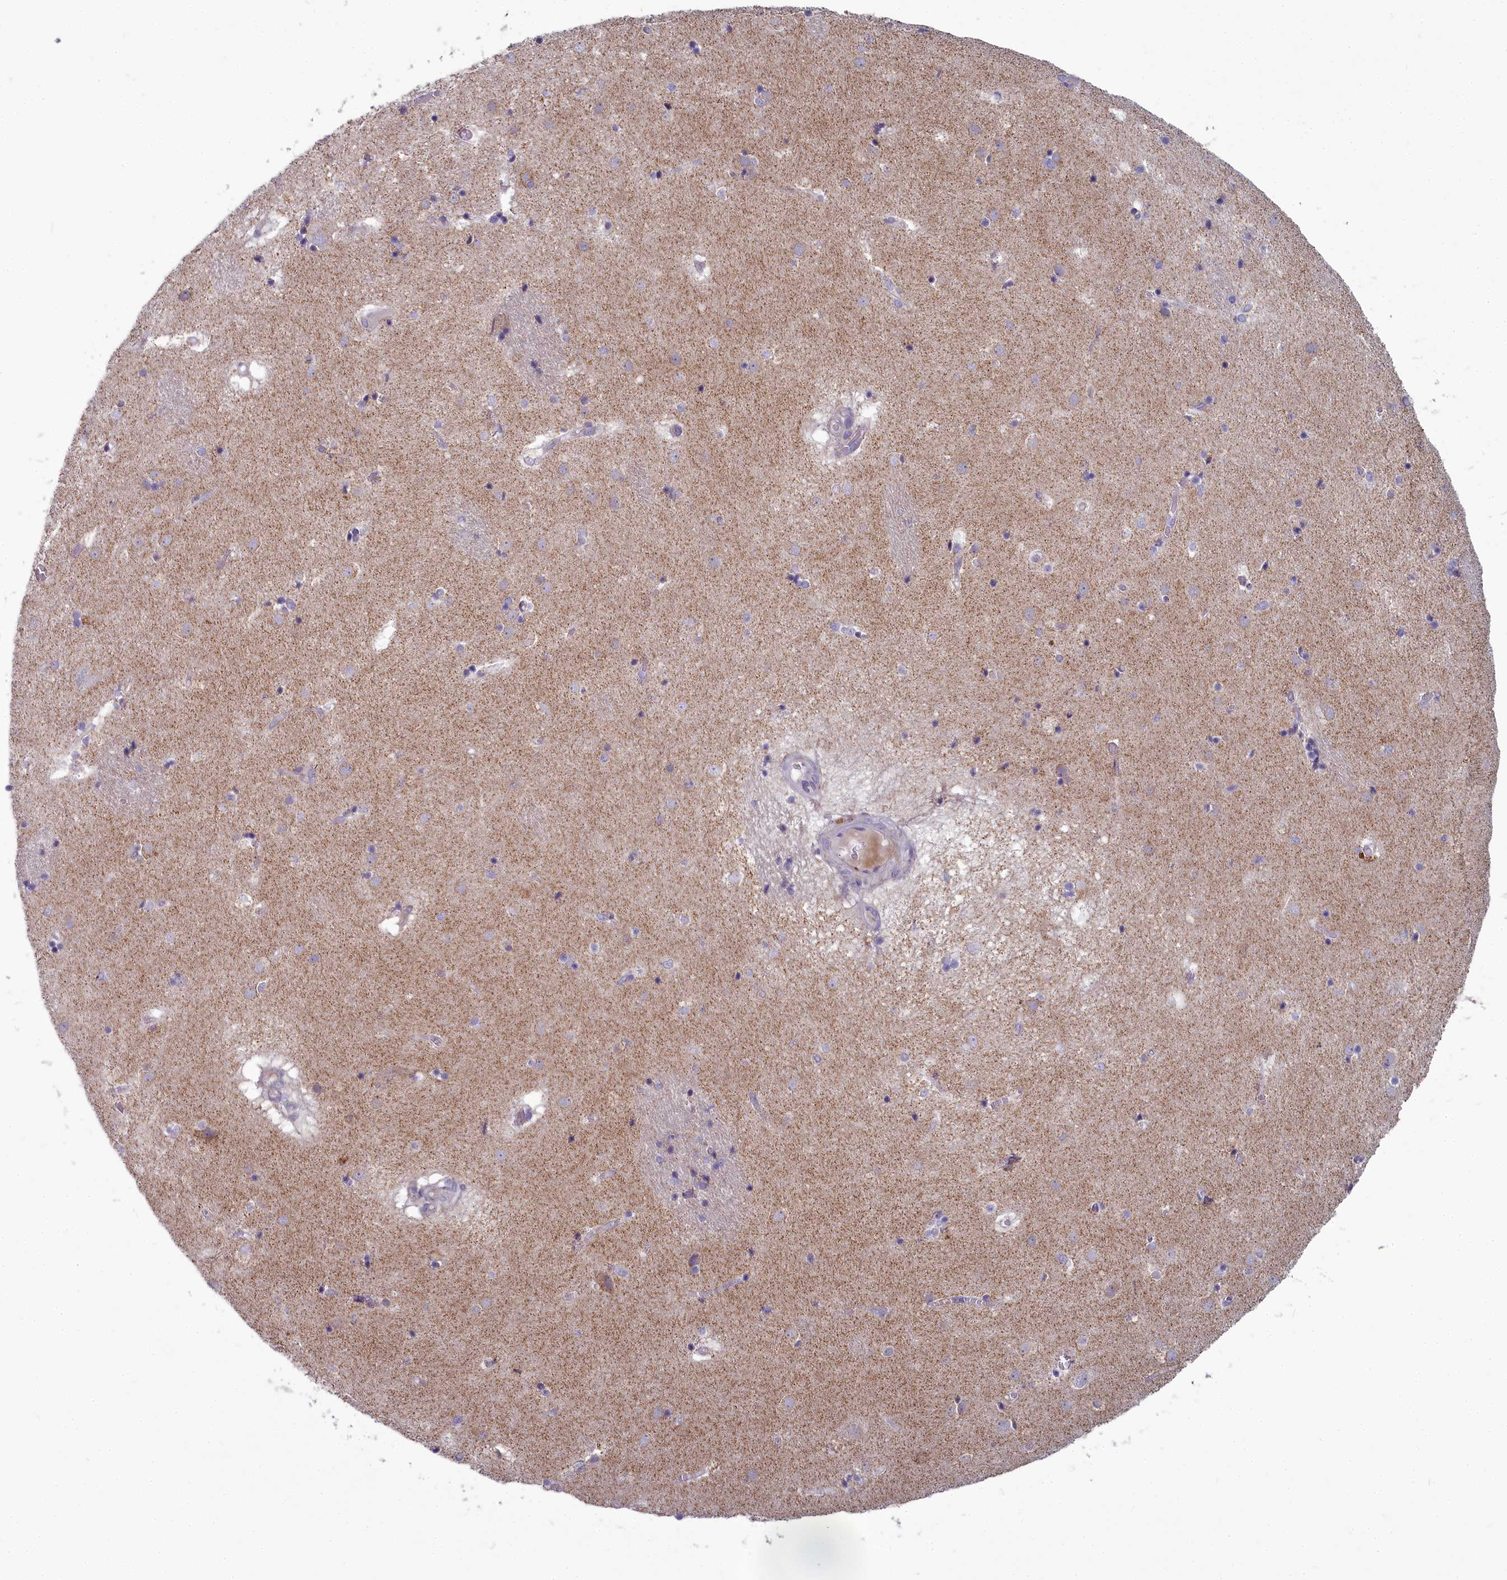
{"staining": {"intensity": "negative", "quantity": "none", "location": "none"}, "tissue": "caudate", "cell_type": "Glial cells", "image_type": "normal", "snomed": [{"axis": "morphology", "description": "Normal tissue, NOS"}, {"axis": "topography", "description": "Lateral ventricle wall"}], "caption": "A histopathology image of caudate stained for a protein reveals no brown staining in glial cells. The staining was performed using DAB to visualize the protein expression in brown, while the nuclei were stained in blue with hematoxylin (Magnification: 20x).", "gene": "INSYN2A", "patient": {"sex": "male", "age": 70}}